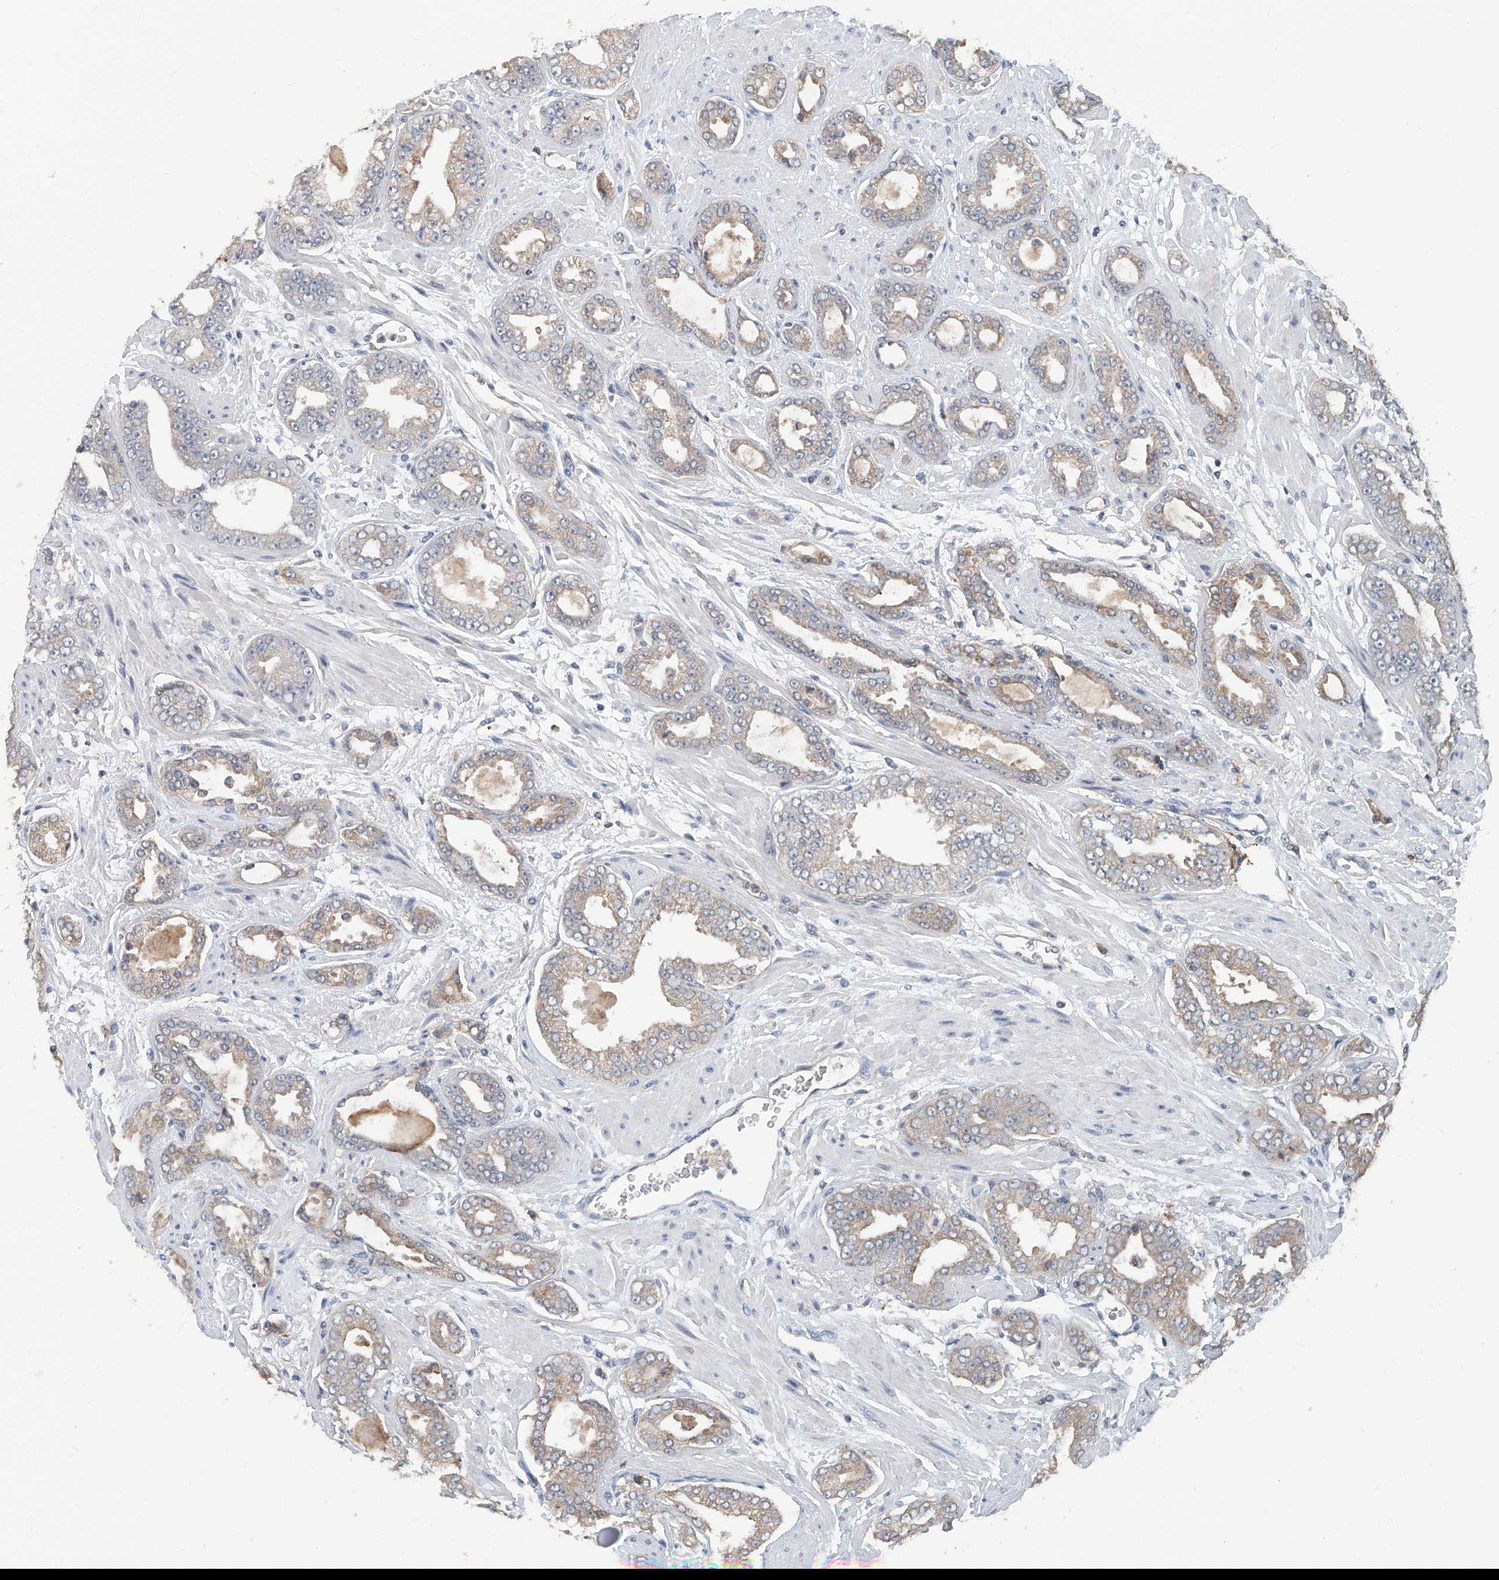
{"staining": {"intensity": "weak", "quantity": "25%-75%", "location": "cytoplasmic/membranous"}, "tissue": "prostate cancer", "cell_type": "Tumor cells", "image_type": "cancer", "snomed": [{"axis": "morphology", "description": "Adenocarcinoma, High grade"}, {"axis": "topography", "description": "Prostate"}], "caption": "Prostate cancer (high-grade adenocarcinoma) stained for a protein displays weak cytoplasmic/membranous positivity in tumor cells.", "gene": "KCNK10", "patient": {"sex": "male", "age": 71}}